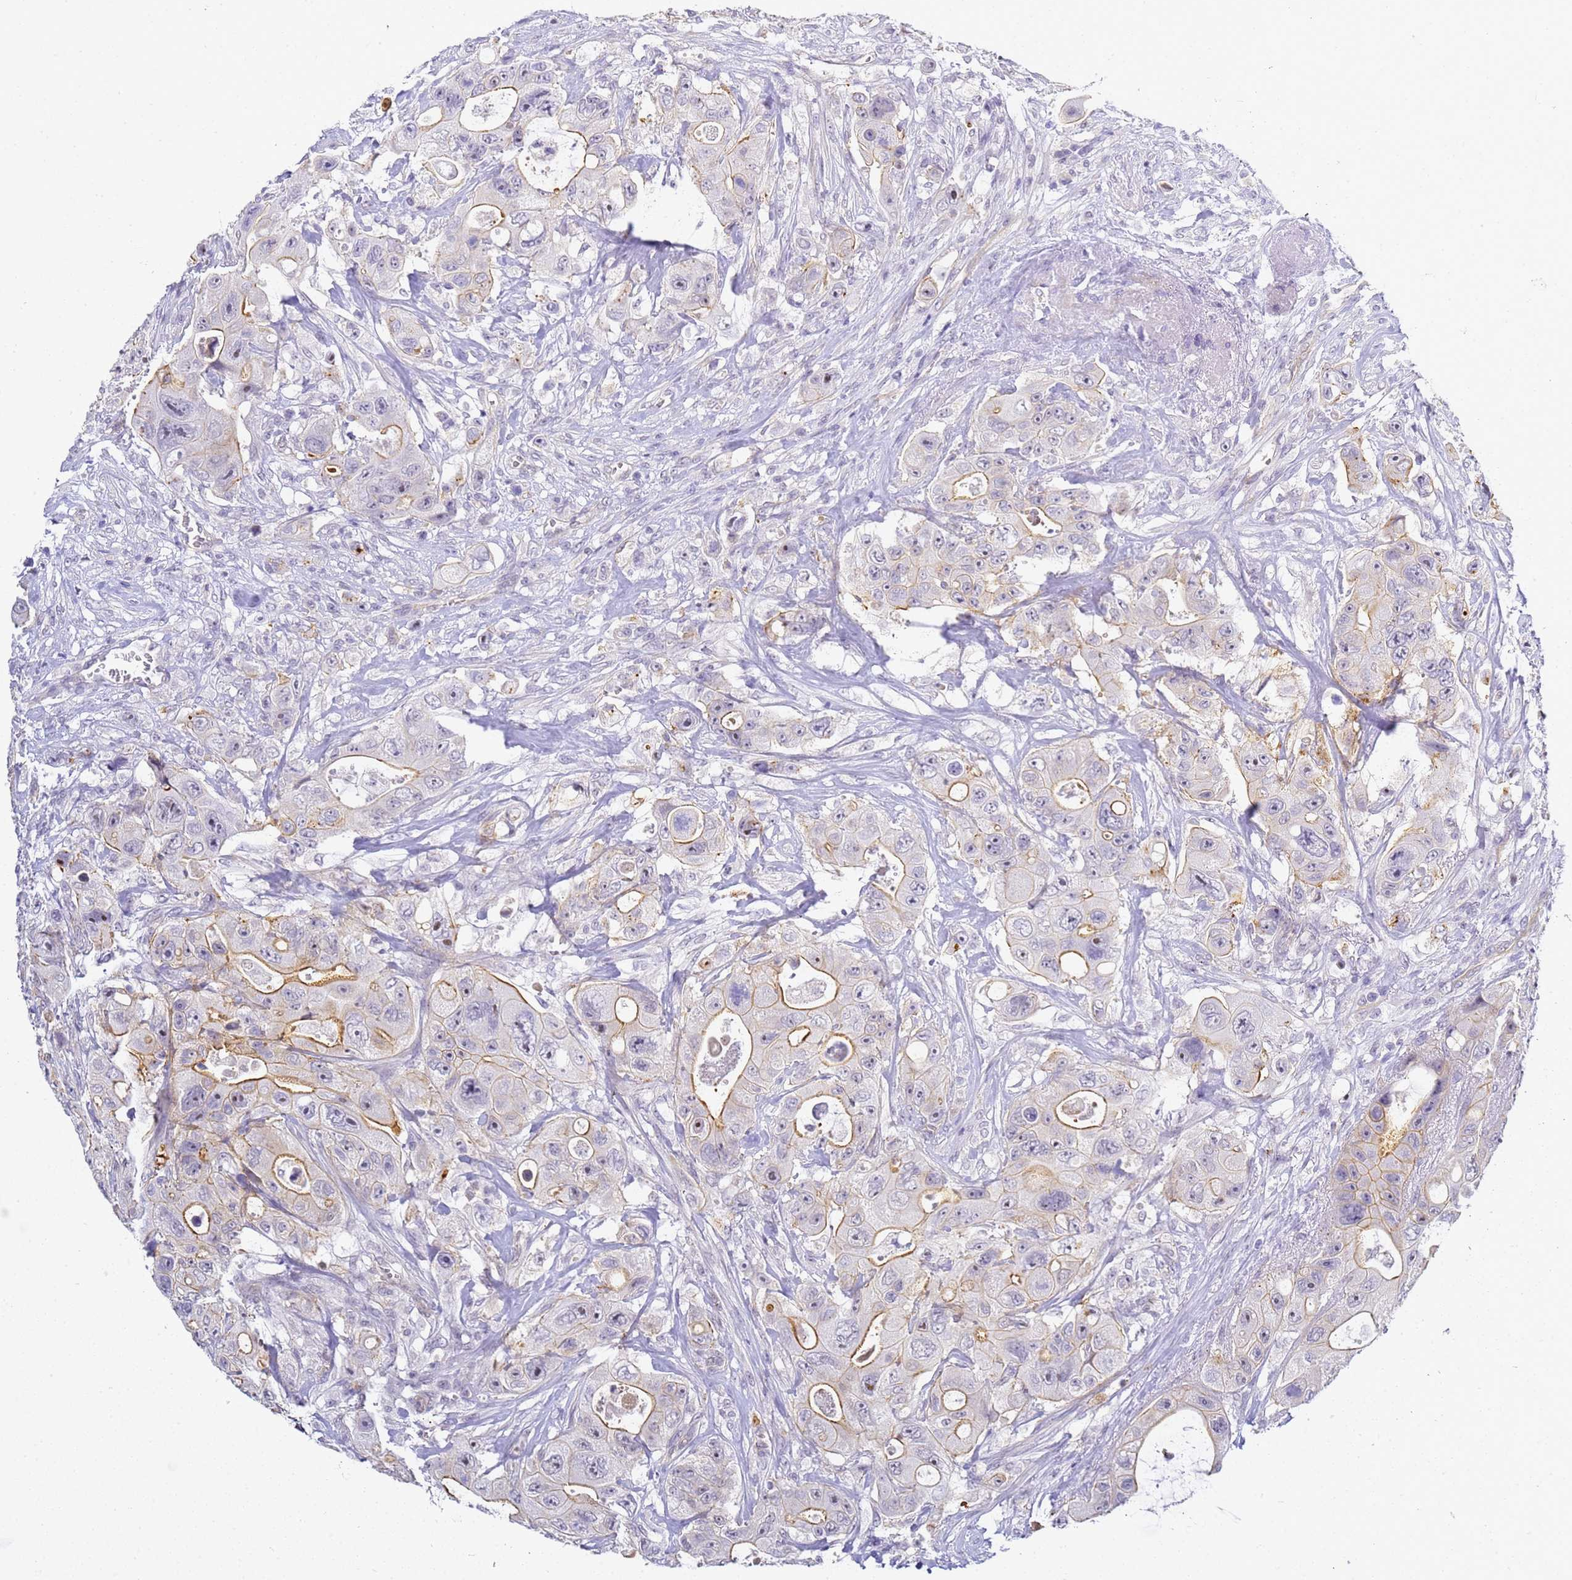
{"staining": {"intensity": "moderate", "quantity": "25%-75%", "location": "cytoplasmic/membranous"}, "tissue": "colorectal cancer", "cell_type": "Tumor cells", "image_type": "cancer", "snomed": [{"axis": "morphology", "description": "Adenocarcinoma, NOS"}, {"axis": "topography", "description": "Colon"}], "caption": "The image shows staining of colorectal cancer (adenocarcinoma), revealing moderate cytoplasmic/membranous protein staining (brown color) within tumor cells. The protein of interest is shown in brown color, while the nuclei are stained blue.", "gene": "GON4L", "patient": {"sex": "female", "age": 46}}